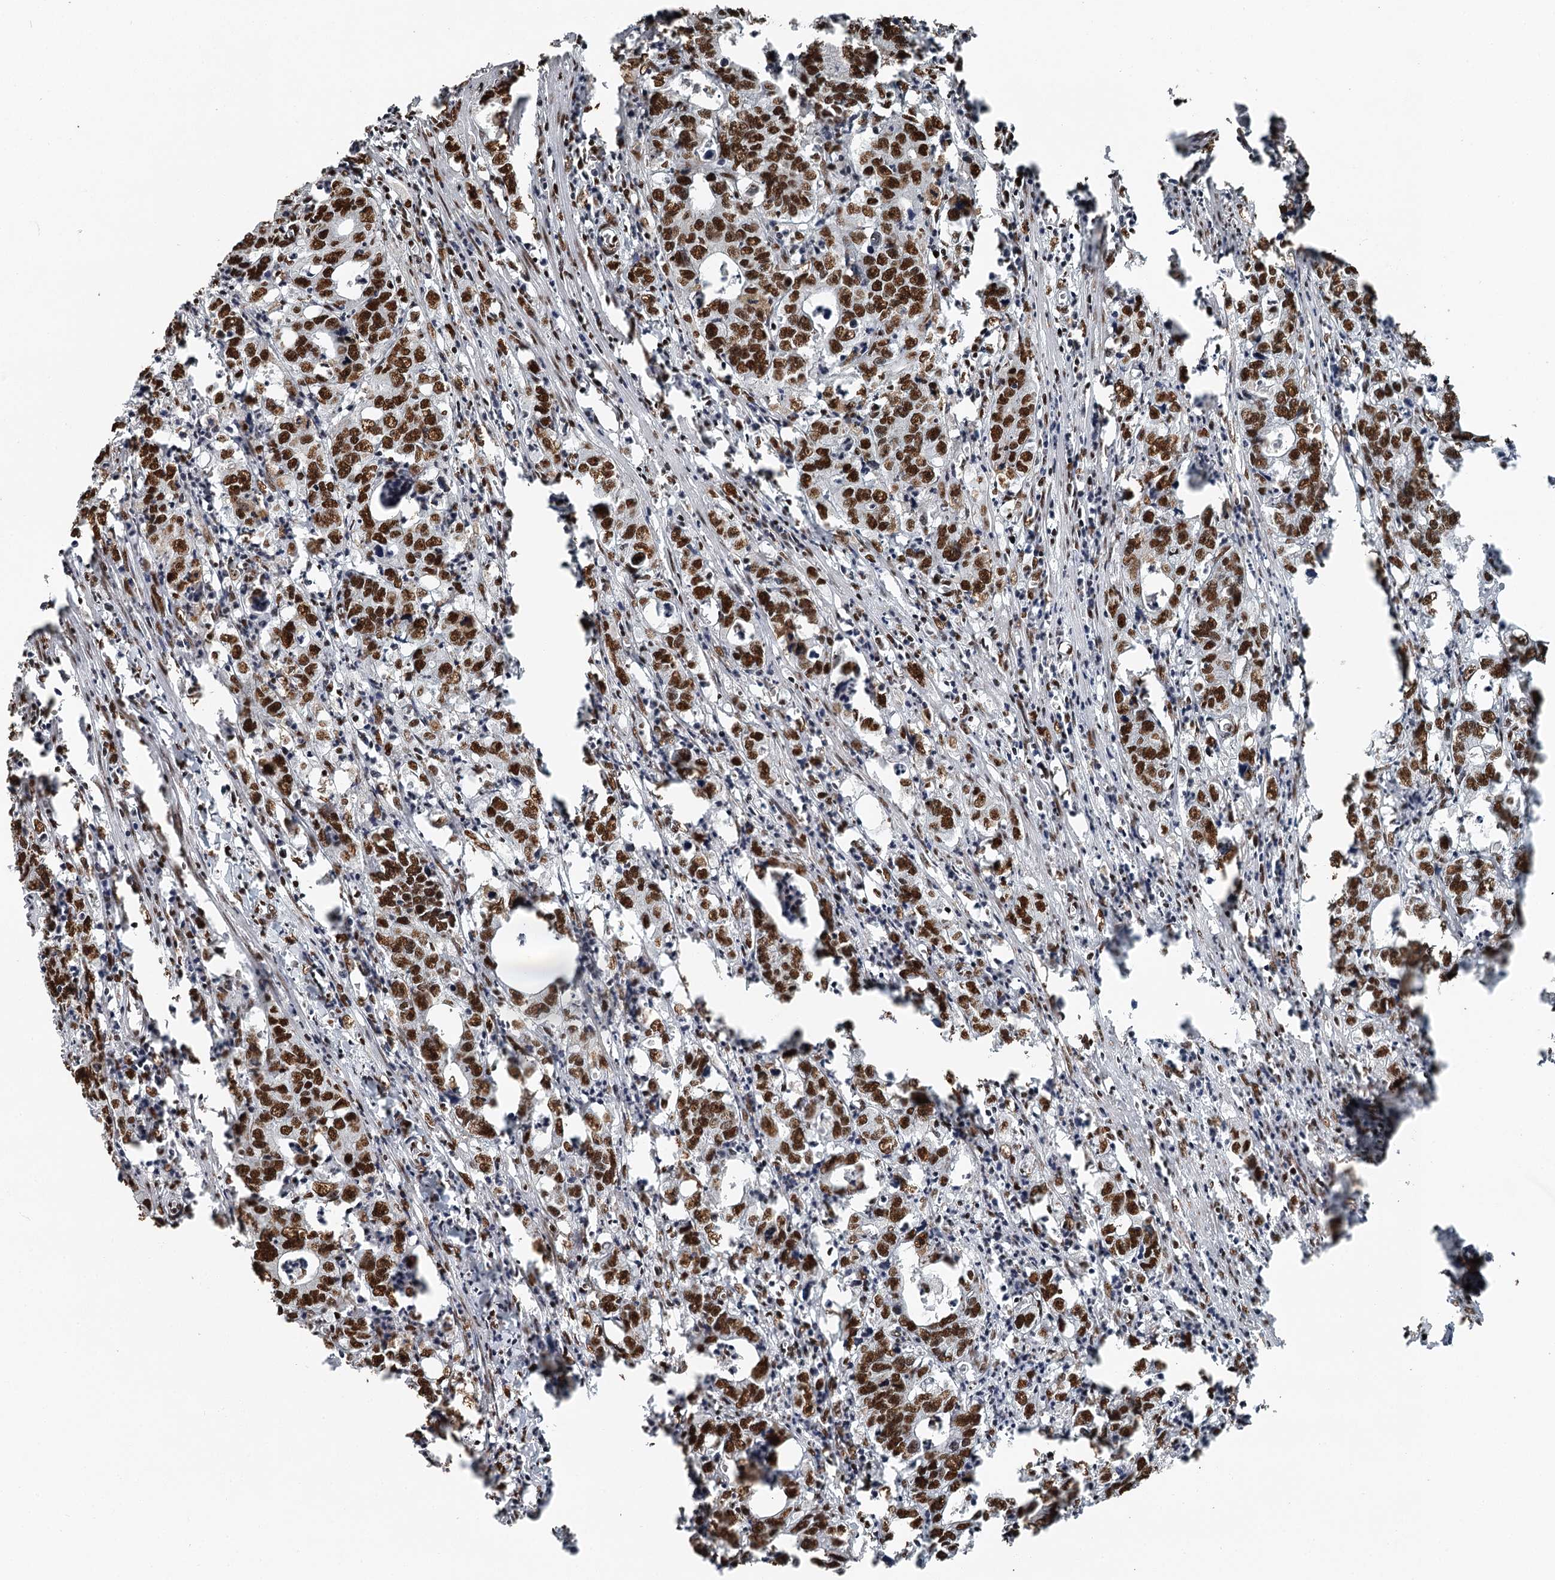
{"staining": {"intensity": "strong", "quantity": ">75%", "location": "nuclear"}, "tissue": "colorectal cancer", "cell_type": "Tumor cells", "image_type": "cancer", "snomed": [{"axis": "morphology", "description": "Adenocarcinoma, NOS"}, {"axis": "topography", "description": "Colon"}], "caption": "IHC image of human colorectal cancer stained for a protein (brown), which exhibits high levels of strong nuclear positivity in approximately >75% of tumor cells.", "gene": "RBBP7", "patient": {"sex": "female", "age": 75}}